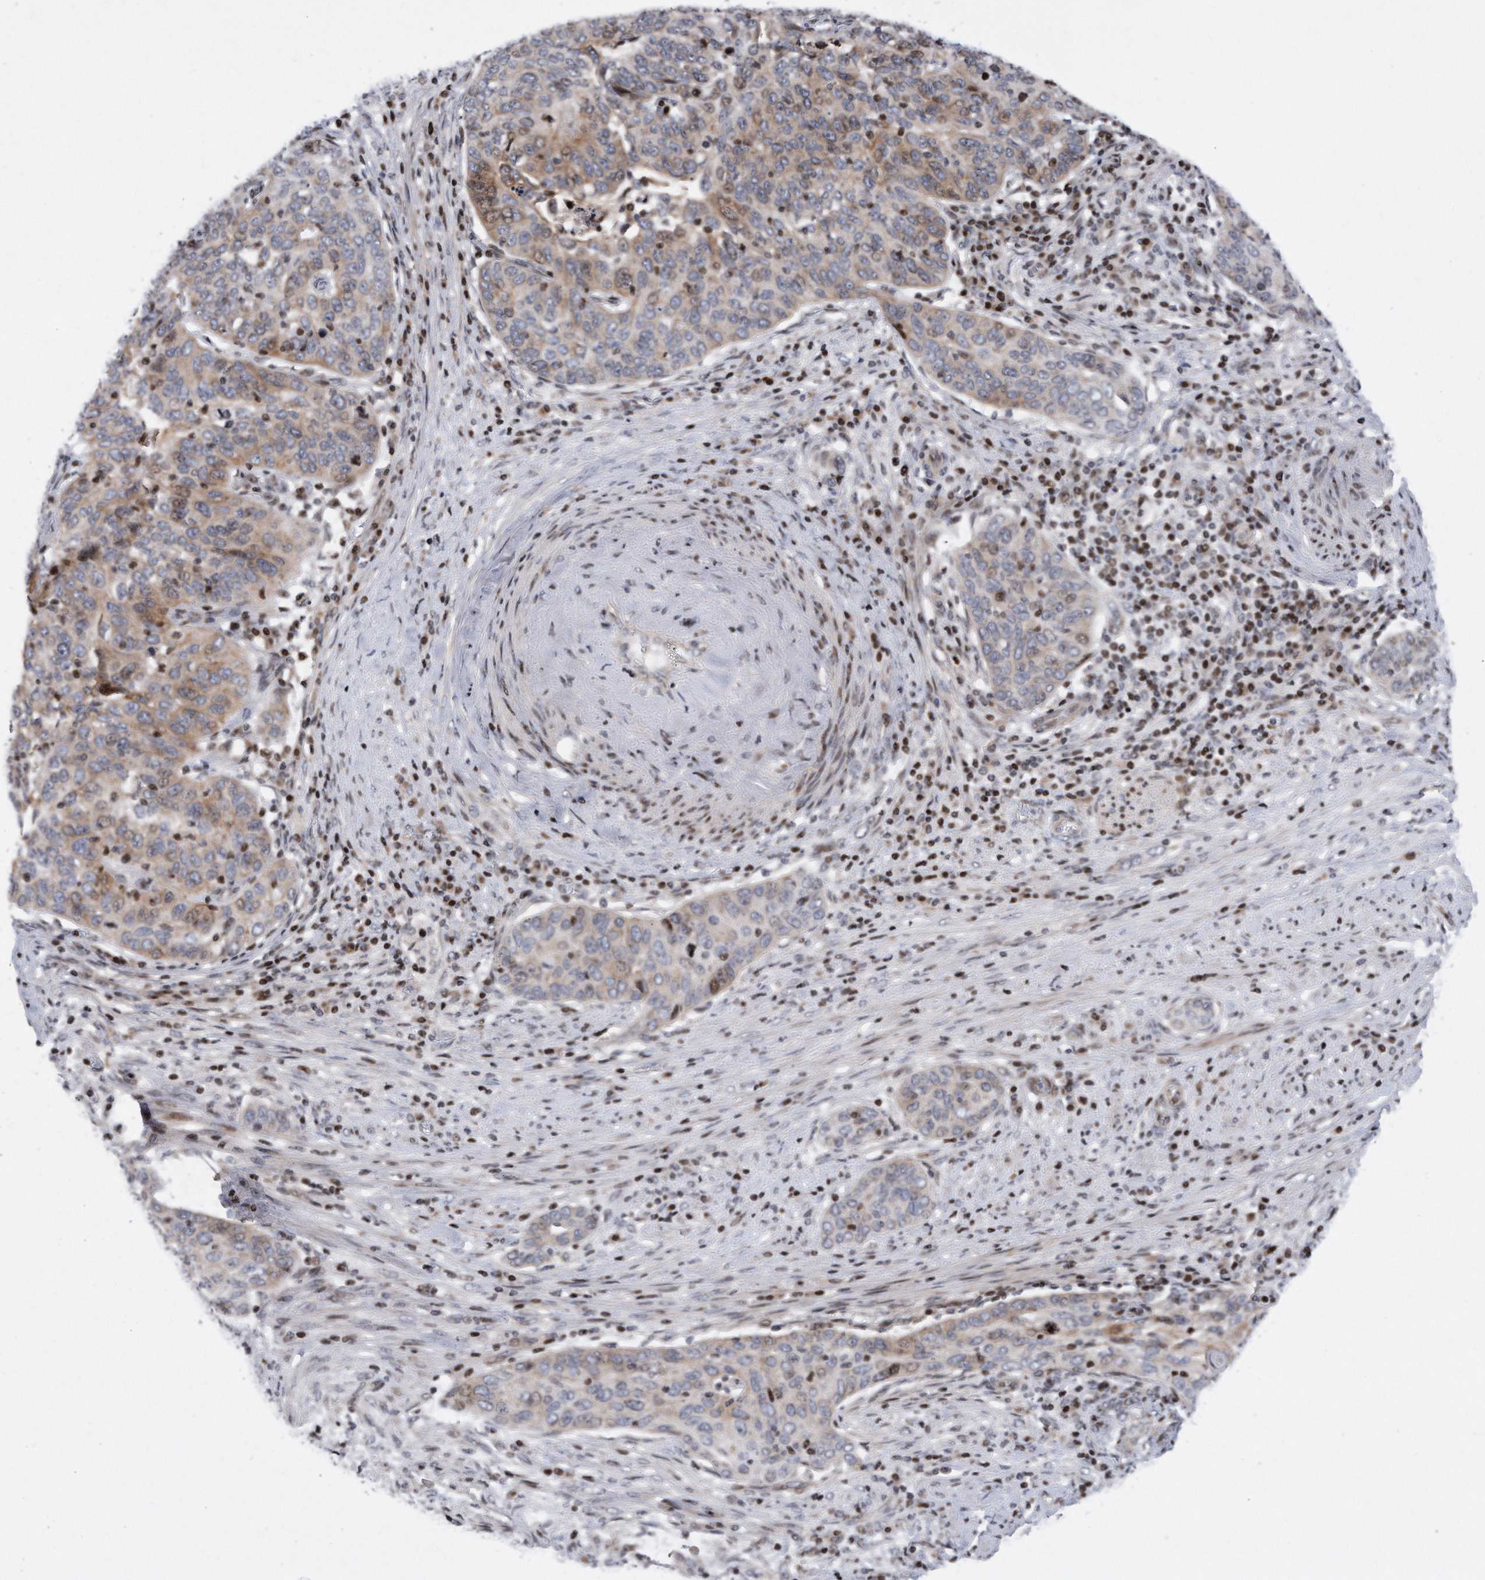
{"staining": {"intensity": "weak", "quantity": "<25%", "location": "cytoplasmic/membranous"}, "tissue": "cervical cancer", "cell_type": "Tumor cells", "image_type": "cancer", "snomed": [{"axis": "morphology", "description": "Squamous cell carcinoma, NOS"}, {"axis": "topography", "description": "Cervix"}], "caption": "An IHC image of cervical squamous cell carcinoma is shown. There is no staining in tumor cells of cervical squamous cell carcinoma. The staining was performed using DAB to visualize the protein expression in brown, while the nuclei were stained in blue with hematoxylin (Magnification: 20x).", "gene": "CDH12", "patient": {"sex": "female", "age": 60}}